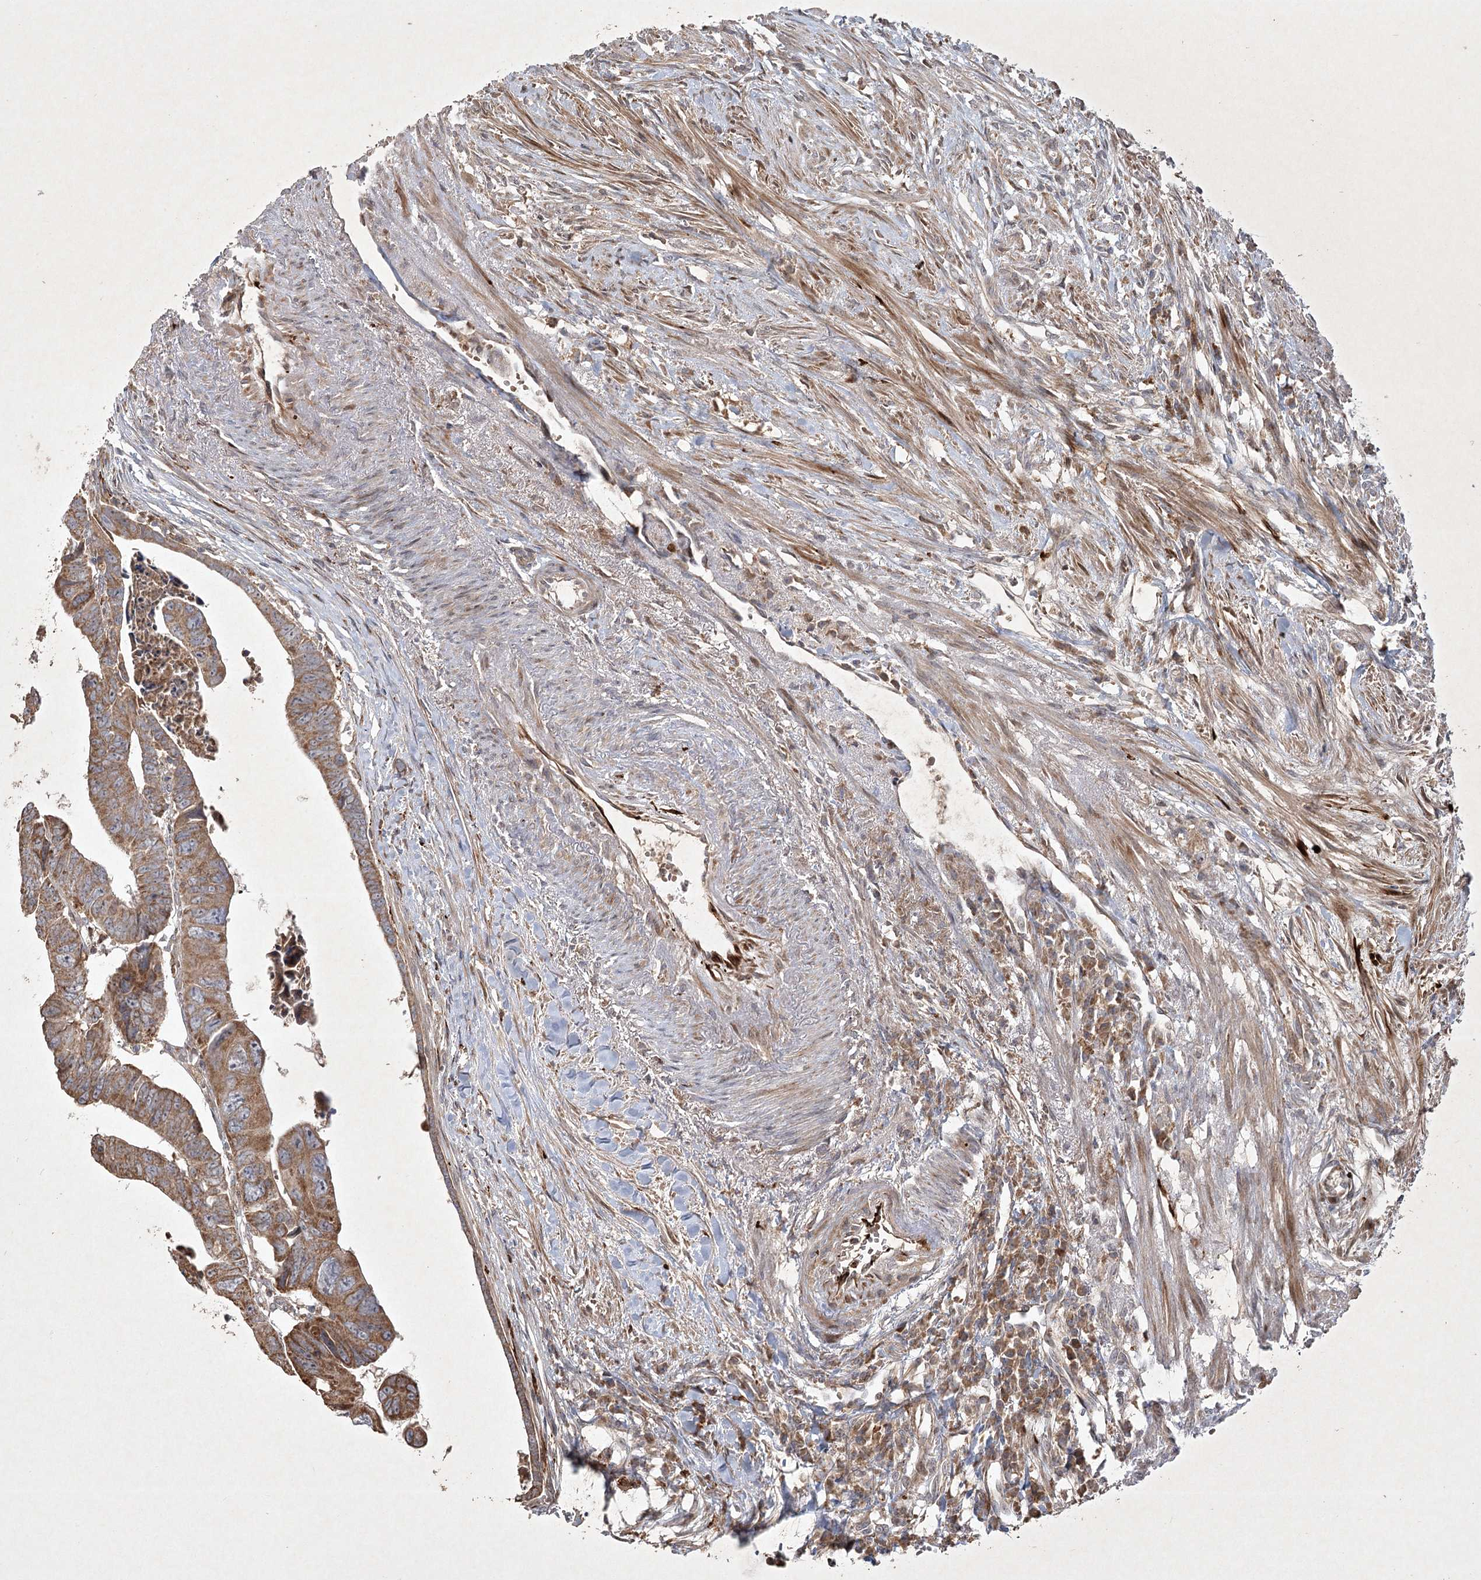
{"staining": {"intensity": "moderate", "quantity": ">75%", "location": "cytoplasmic/membranous"}, "tissue": "colorectal cancer", "cell_type": "Tumor cells", "image_type": "cancer", "snomed": [{"axis": "morphology", "description": "Adenocarcinoma, NOS"}, {"axis": "topography", "description": "Rectum"}], "caption": "This photomicrograph demonstrates immunohistochemistry (IHC) staining of human colorectal cancer, with medium moderate cytoplasmic/membranous expression in approximately >75% of tumor cells.", "gene": "KBTBD4", "patient": {"sex": "female", "age": 65}}